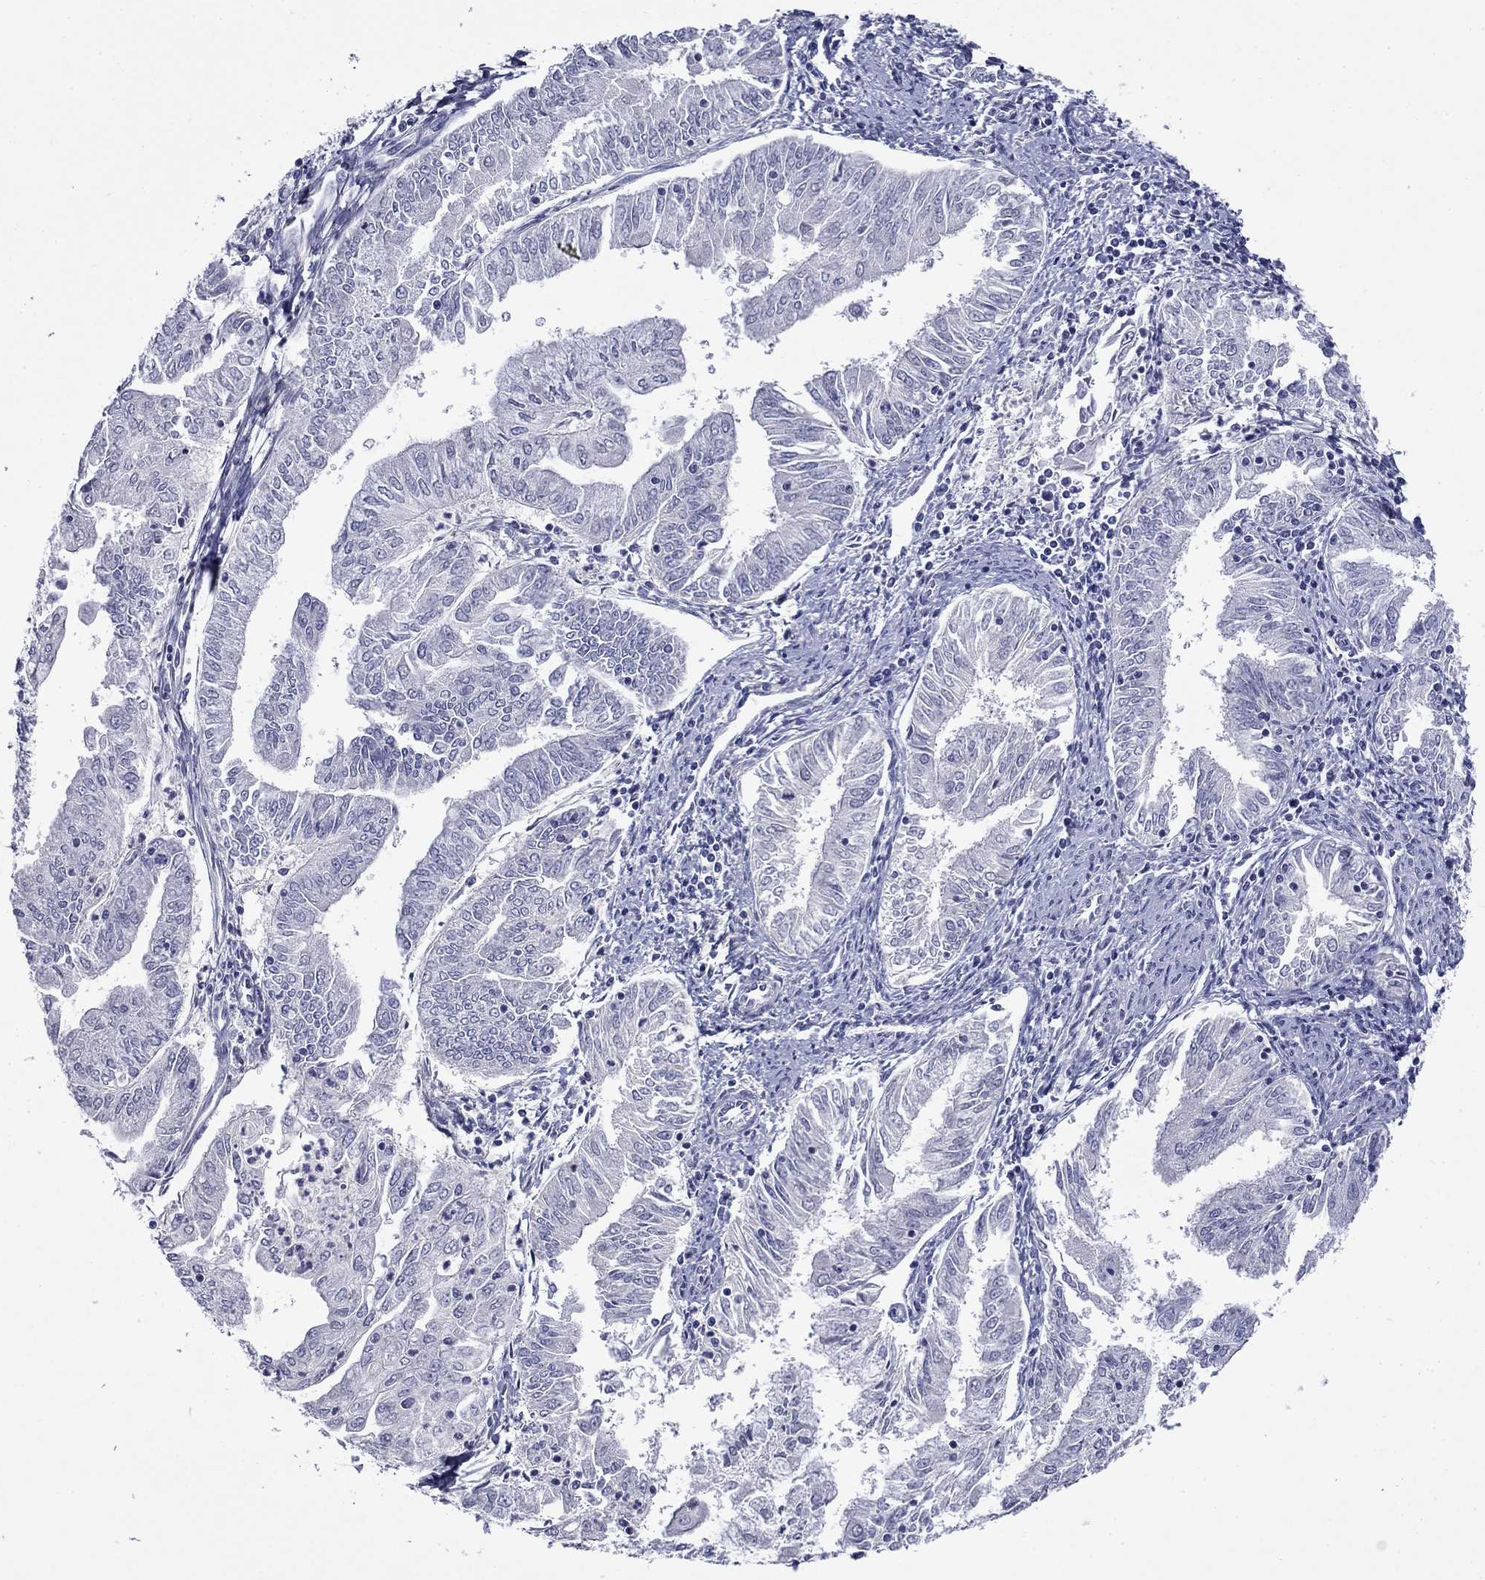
{"staining": {"intensity": "negative", "quantity": "none", "location": "none"}, "tissue": "endometrial cancer", "cell_type": "Tumor cells", "image_type": "cancer", "snomed": [{"axis": "morphology", "description": "Adenocarcinoma, NOS"}, {"axis": "topography", "description": "Endometrium"}], "caption": "Tumor cells show no significant protein expression in endometrial cancer. The staining is performed using DAB (3,3'-diaminobenzidine) brown chromogen with nuclei counter-stained in using hematoxylin.", "gene": "CFAP119", "patient": {"sex": "female", "age": 56}}